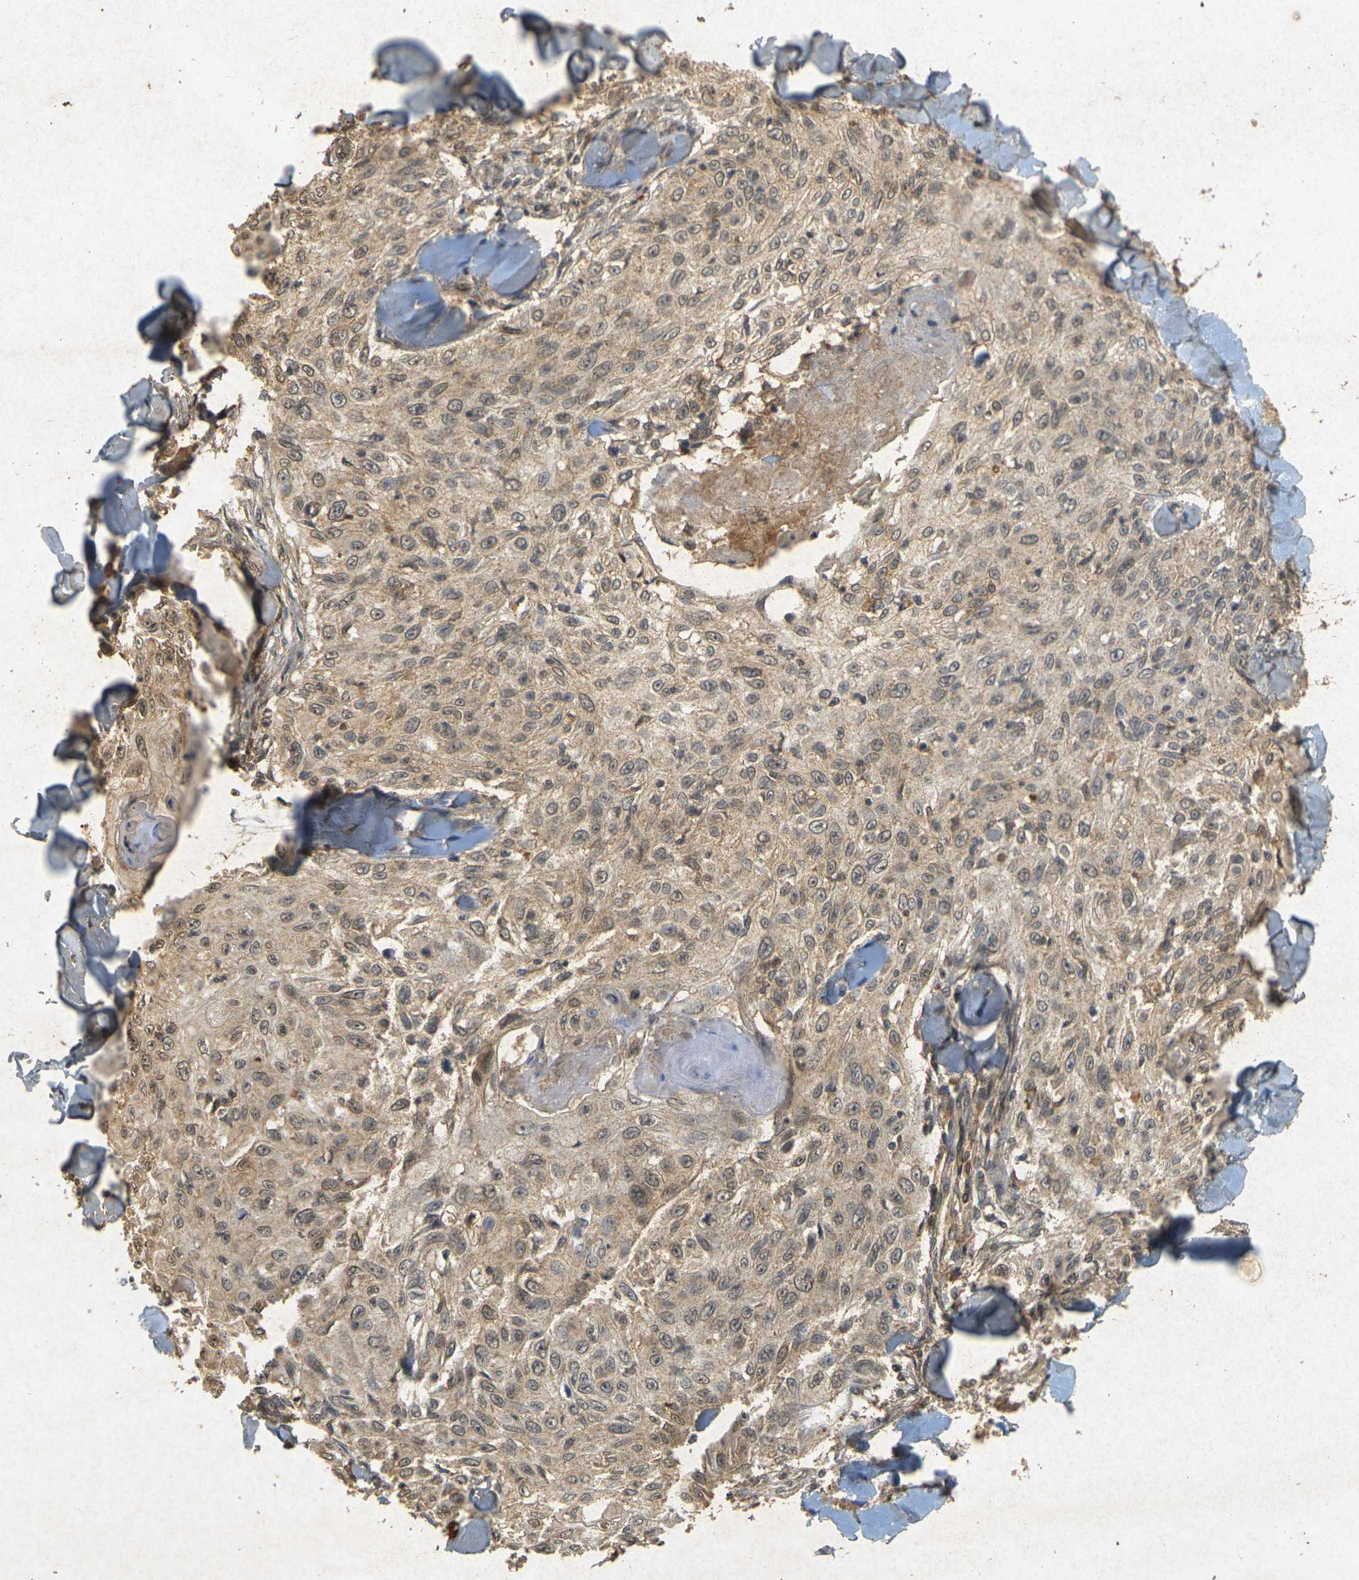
{"staining": {"intensity": "weak", "quantity": ">75%", "location": "cytoplasmic/membranous"}, "tissue": "skin cancer", "cell_type": "Tumor cells", "image_type": "cancer", "snomed": [{"axis": "morphology", "description": "Squamous cell carcinoma, NOS"}, {"axis": "topography", "description": "Skin"}], "caption": "The histopathology image reveals staining of skin cancer (squamous cell carcinoma), revealing weak cytoplasmic/membranous protein expression (brown color) within tumor cells. Using DAB (brown) and hematoxylin (blue) stains, captured at high magnification using brightfield microscopy.", "gene": "ERN1", "patient": {"sex": "male", "age": 86}}